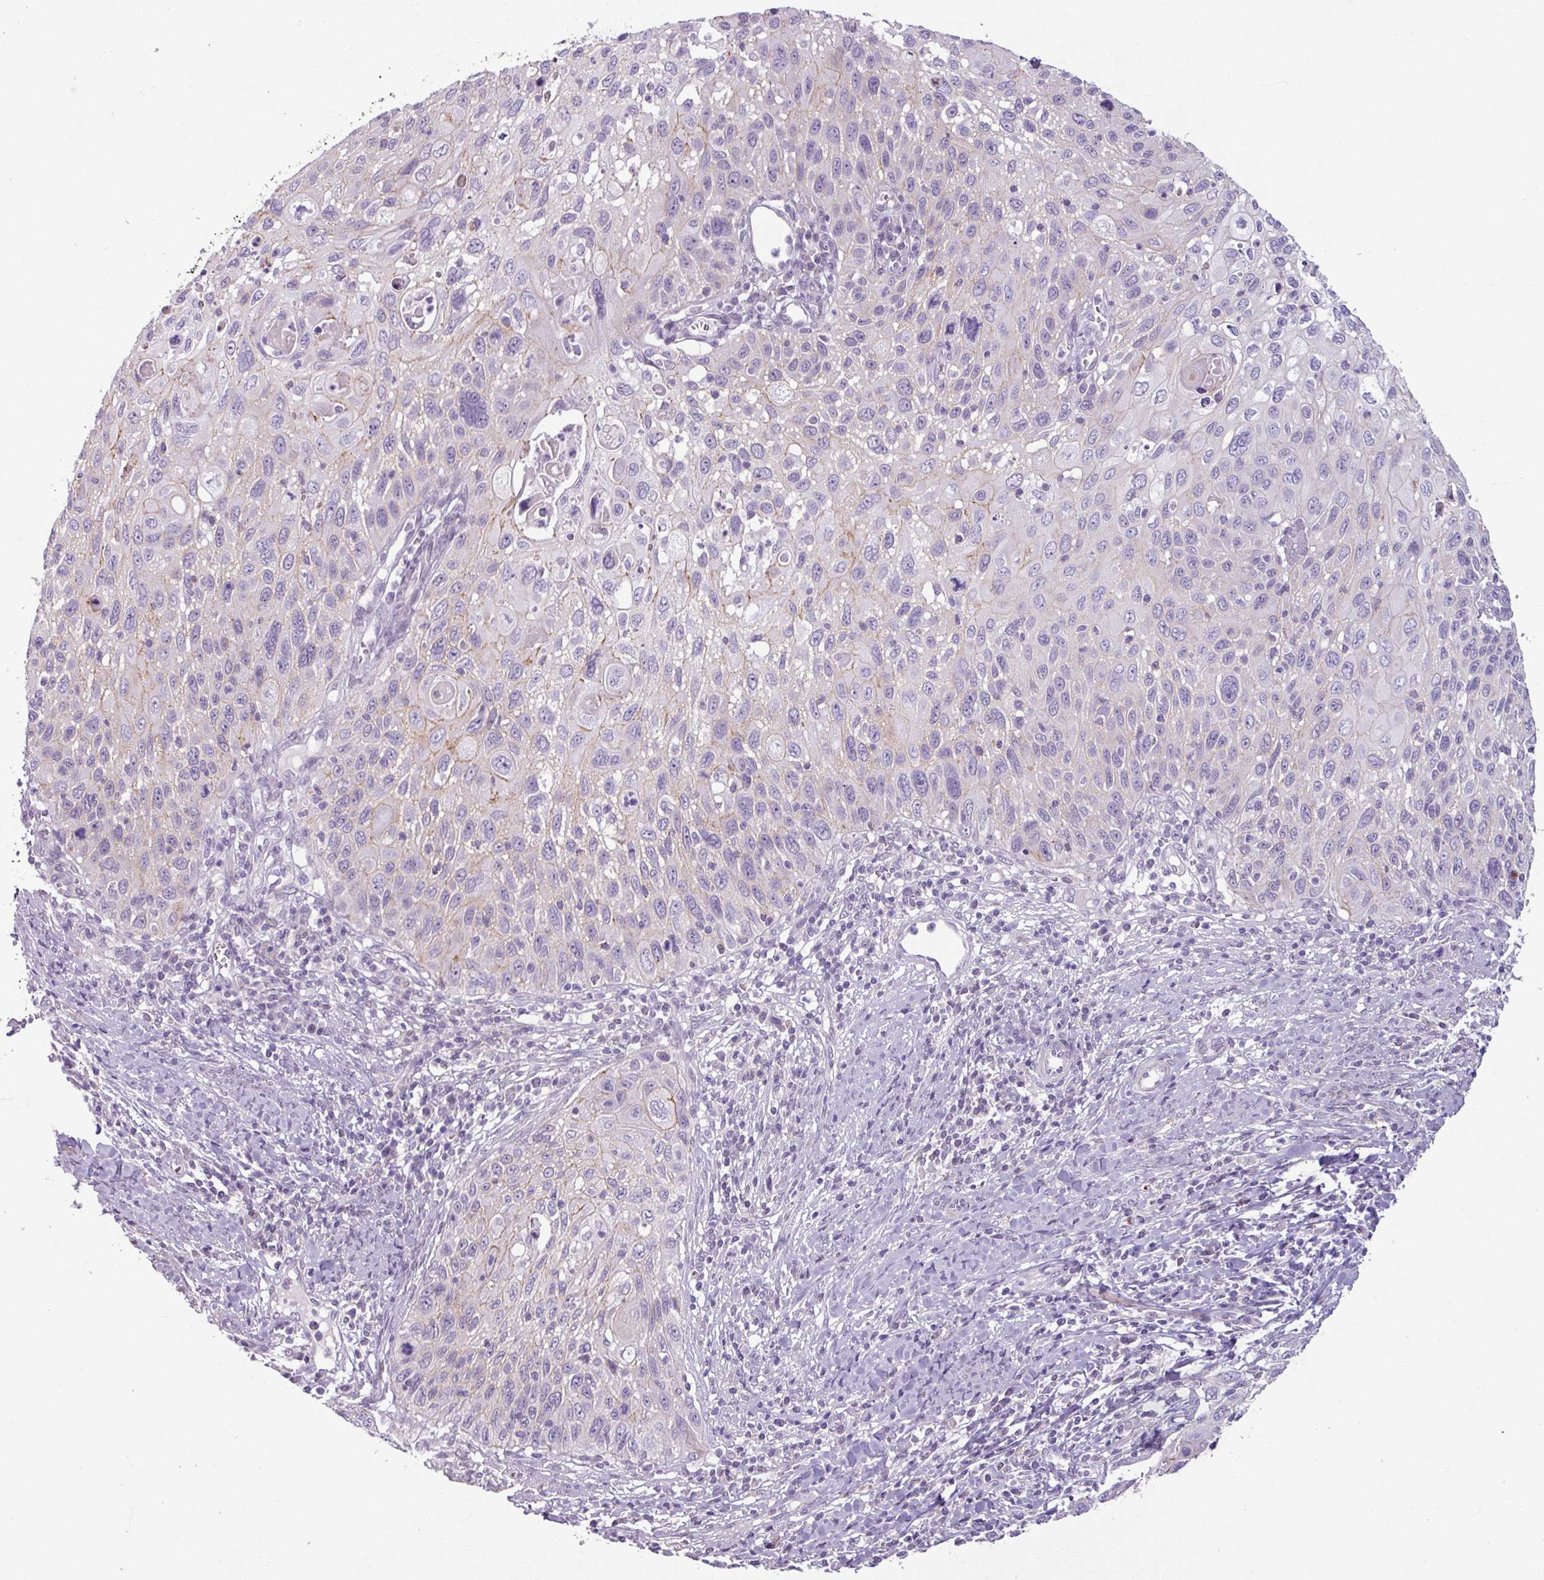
{"staining": {"intensity": "weak", "quantity": "<25%", "location": "cytoplasmic/membranous"}, "tissue": "cervical cancer", "cell_type": "Tumor cells", "image_type": "cancer", "snomed": [{"axis": "morphology", "description": "Squamous cell carcinoma, NOS"}, {"axis": "topography", "description": "Cervix"}], "caption": "This is an immunohistochemistry image of cervical squamous cell carcinoma. There is no staining in tumor cells.", "gene": "PNMA6A", "patient": {"sex": "female", "age": 70}}